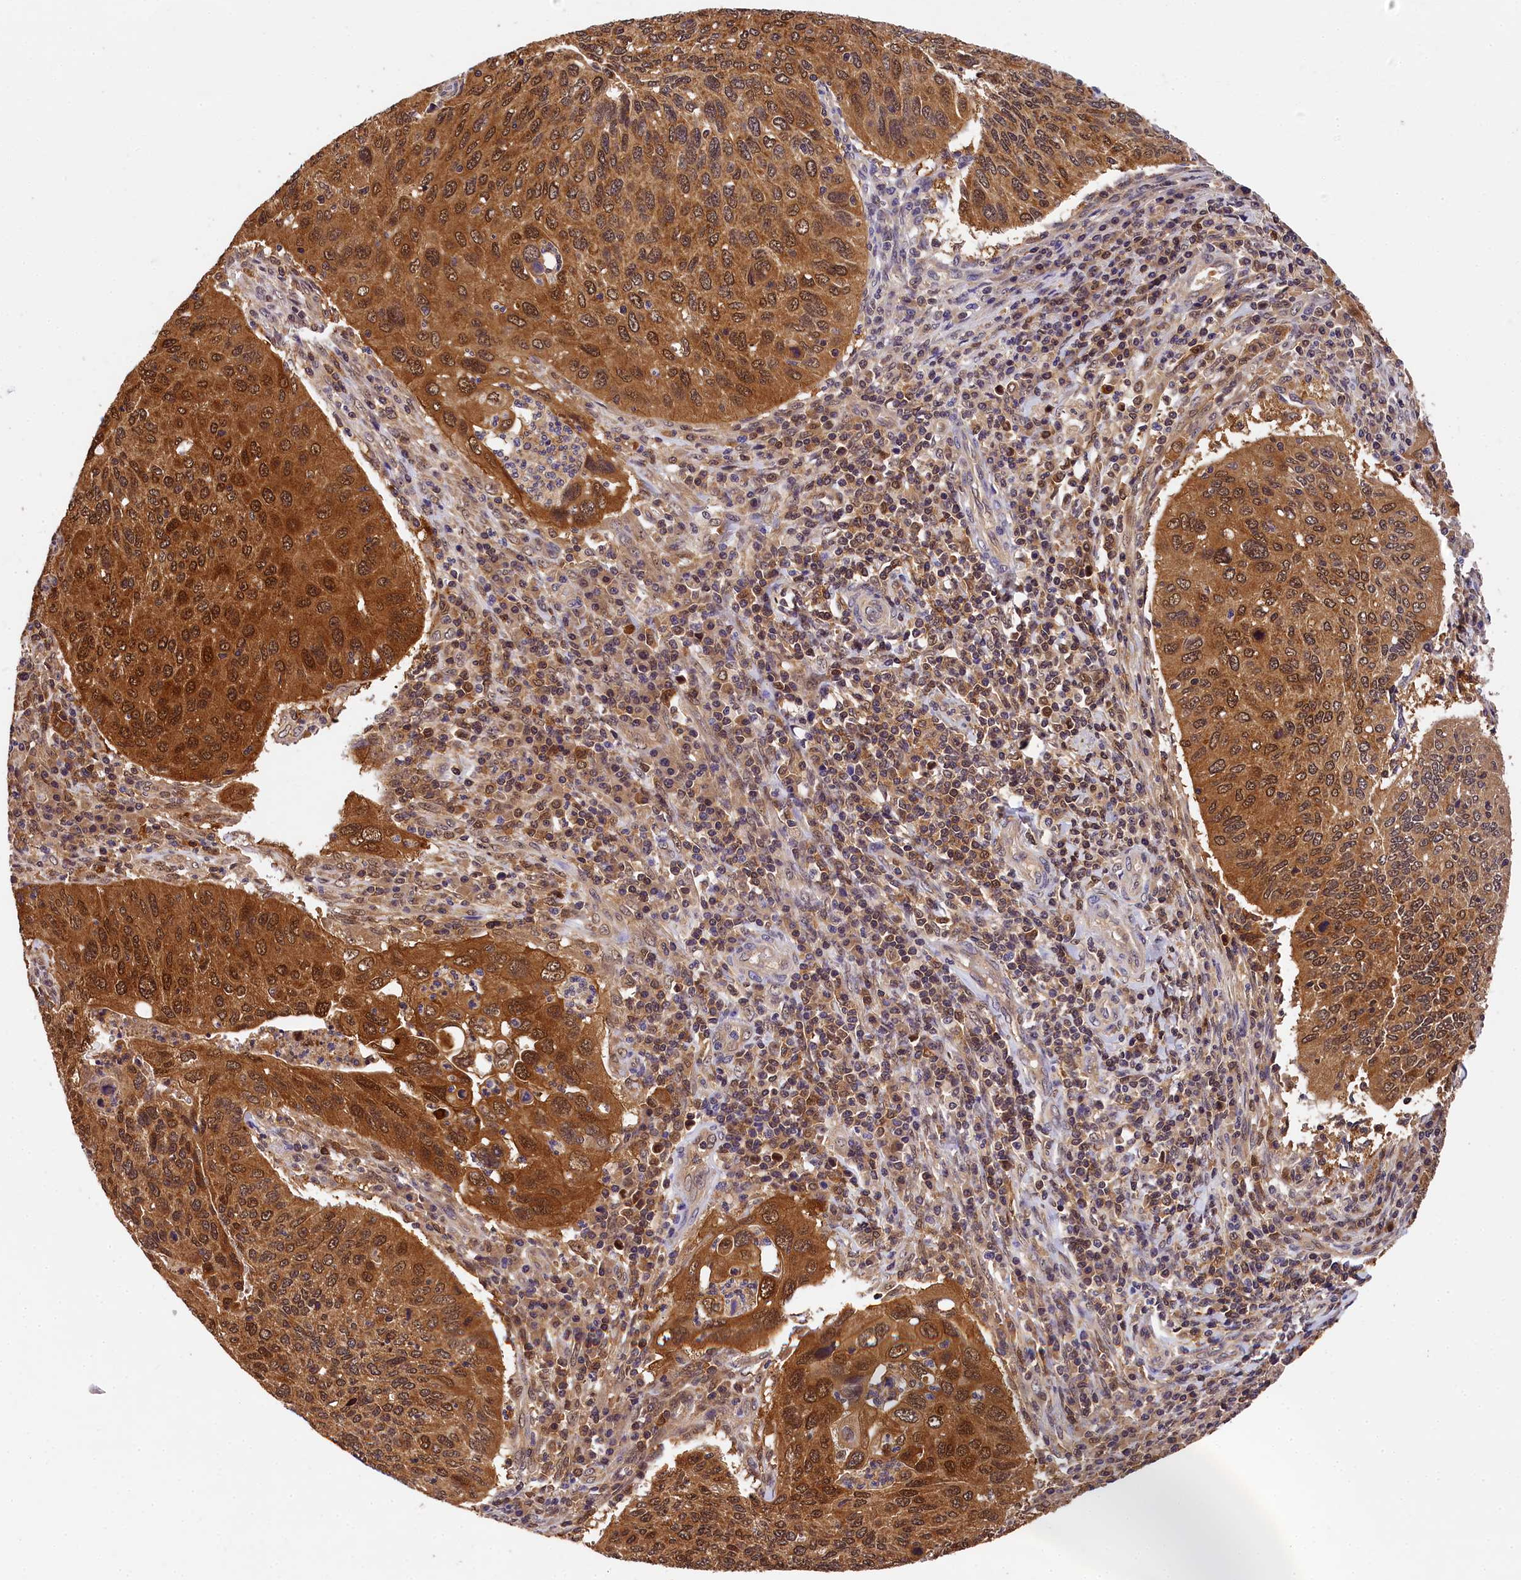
{"staining": {"intensity": "moderate", "quantity": ">75%", "location": "cytoplasmic/membranous,nuclear"}, "tissue": "cervical cancer", "cell_type": "Tumor cells", "image_type": "cancer", "snomed": [{"axis": "morphology", "description": "Squamous cell carcinoma, NOS"}, {"axis": "topography", "description": "Cervix"}], "caption": "IHC (DAB) staining of squamous cell carcinoma (cervical) shows moderate cytoplasmic/membranous and nuclear protein expression in approximately >75% of tumor cells.", "gene": "EIF6", "patient": {"sex": "female", "age": 38}}